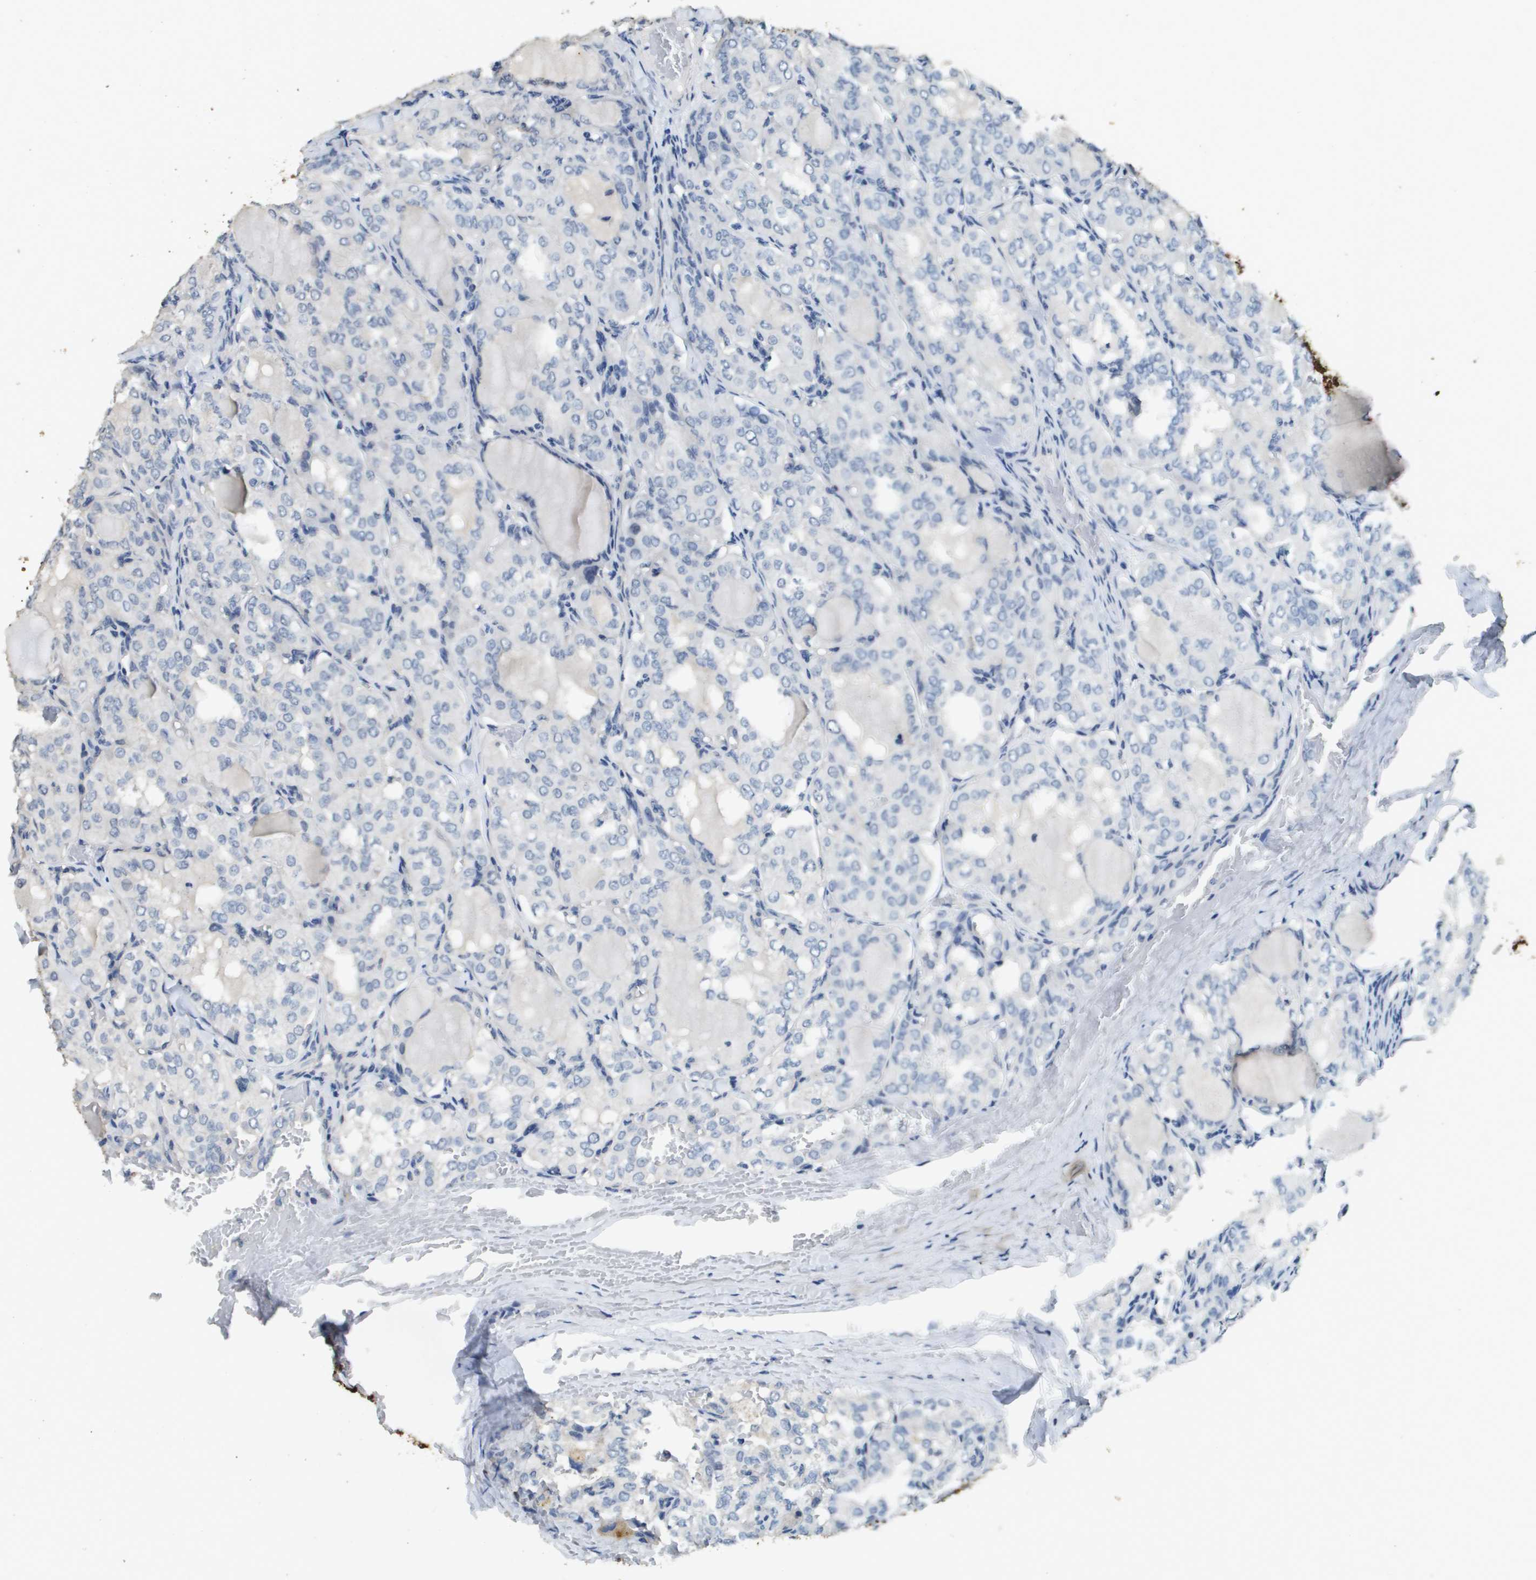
{"staining": {"intensity": "negative", "quantity": "none", "location": "none"}, "tissue": "thyroid cancer", "cell_type": "Tumor cells", "image_type": "cancer", "snomed": [{"axis": "morphology", "description": "Papillary adenocarcinoma, NOS"}, {"axis": "topography", "description": "Thyroid gland"}], "caption": "Image shows no protein positivity in tumor cells of thyroid cancer tissue.", "gene": "MT3", "patient": {"sex": "male", "age": 20}}